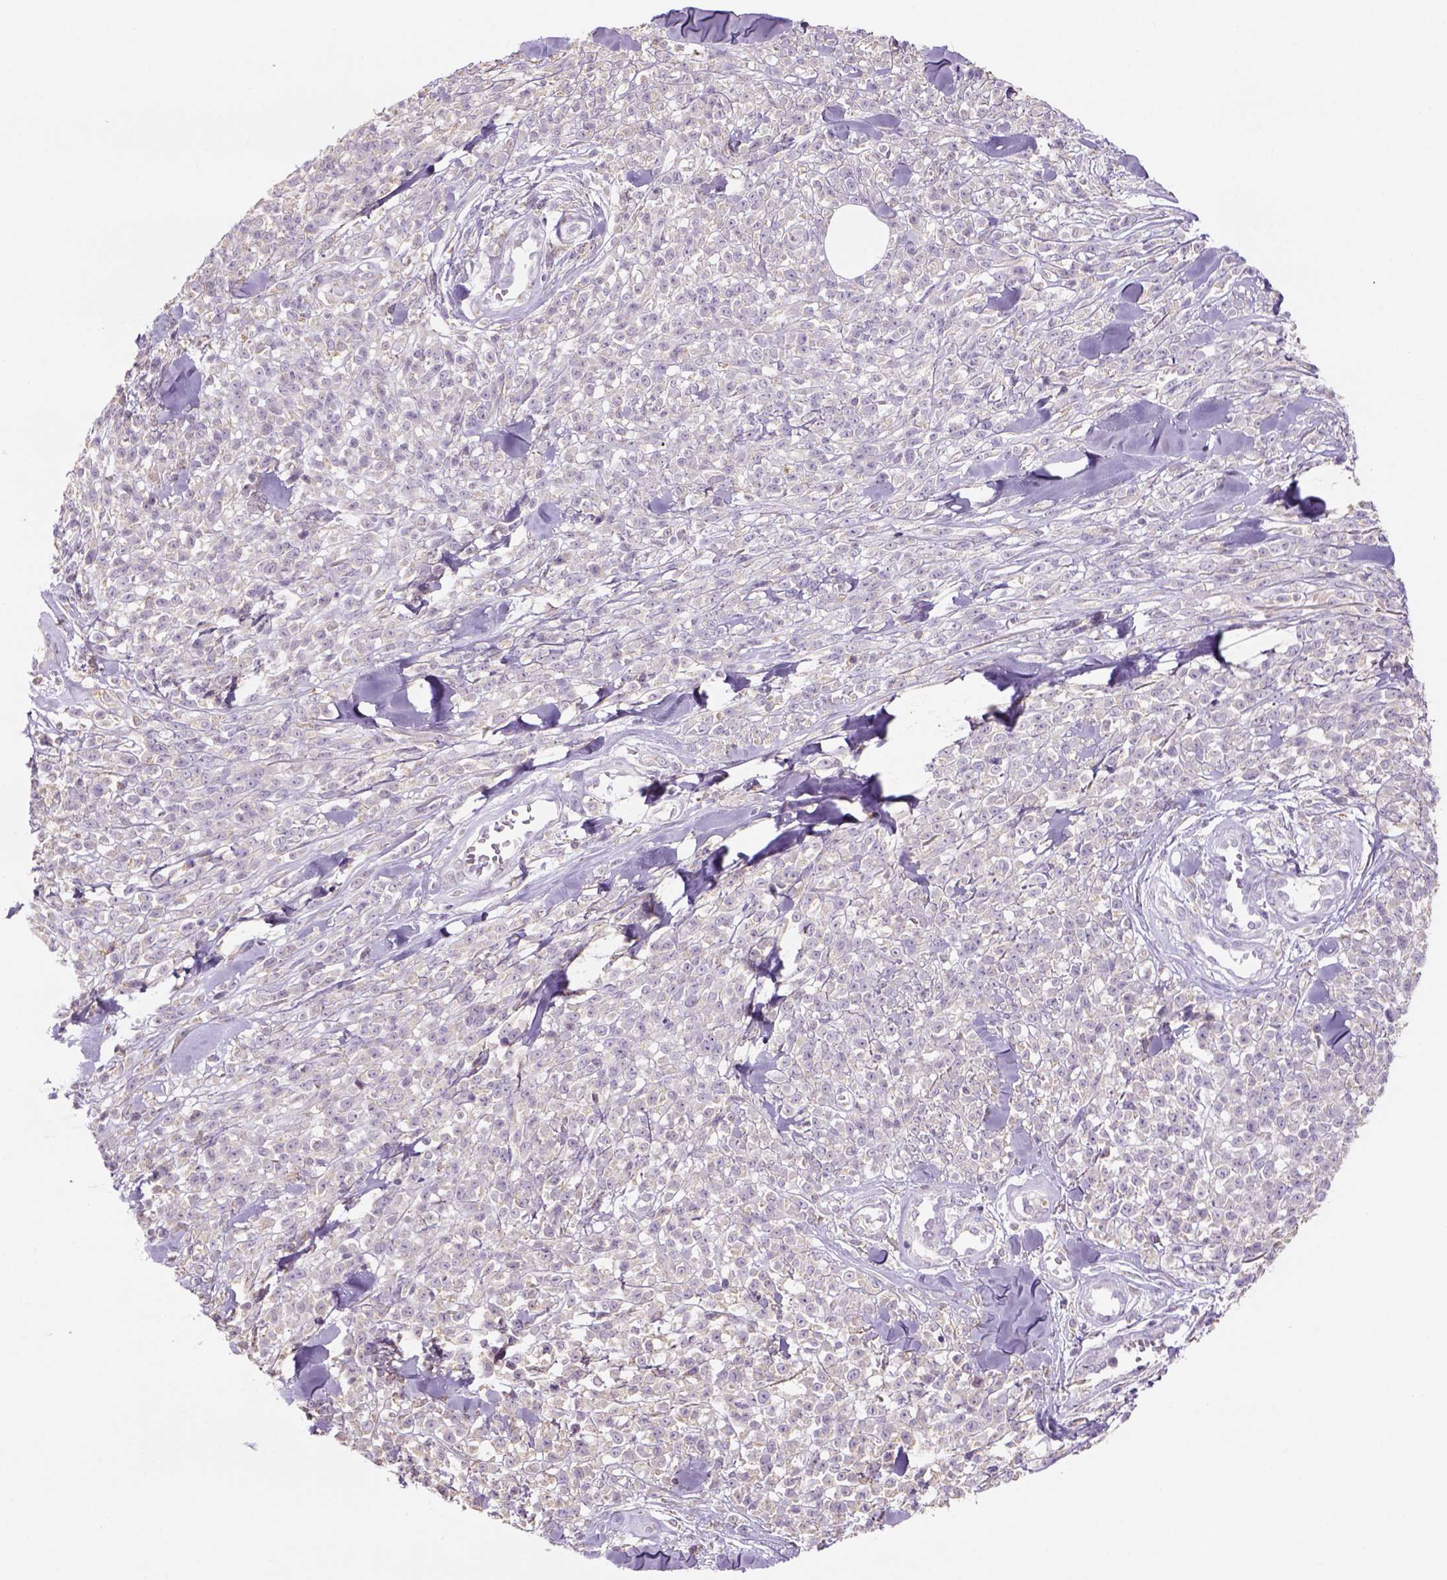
{"staining": {"intensity": "negative", "quantity": "none", "location": "none"}, "tissue": "melanoma", "cell_type": "Tumor cells", "image_type": "cancer", "snomed": [{"axis": "morphology", "description": "Malignant melanoma, NOS"}, {"axis": "topography", "description": "Skin"}, {"axis": "topography", "description": "Skin of trunk"}], "caption": "A photomicrograph of melanoma stained for a protein exhibits no brown staining in tumor cells.", "gene": "NAALAD2", "patient": {"sex": "male", "age": 74}}